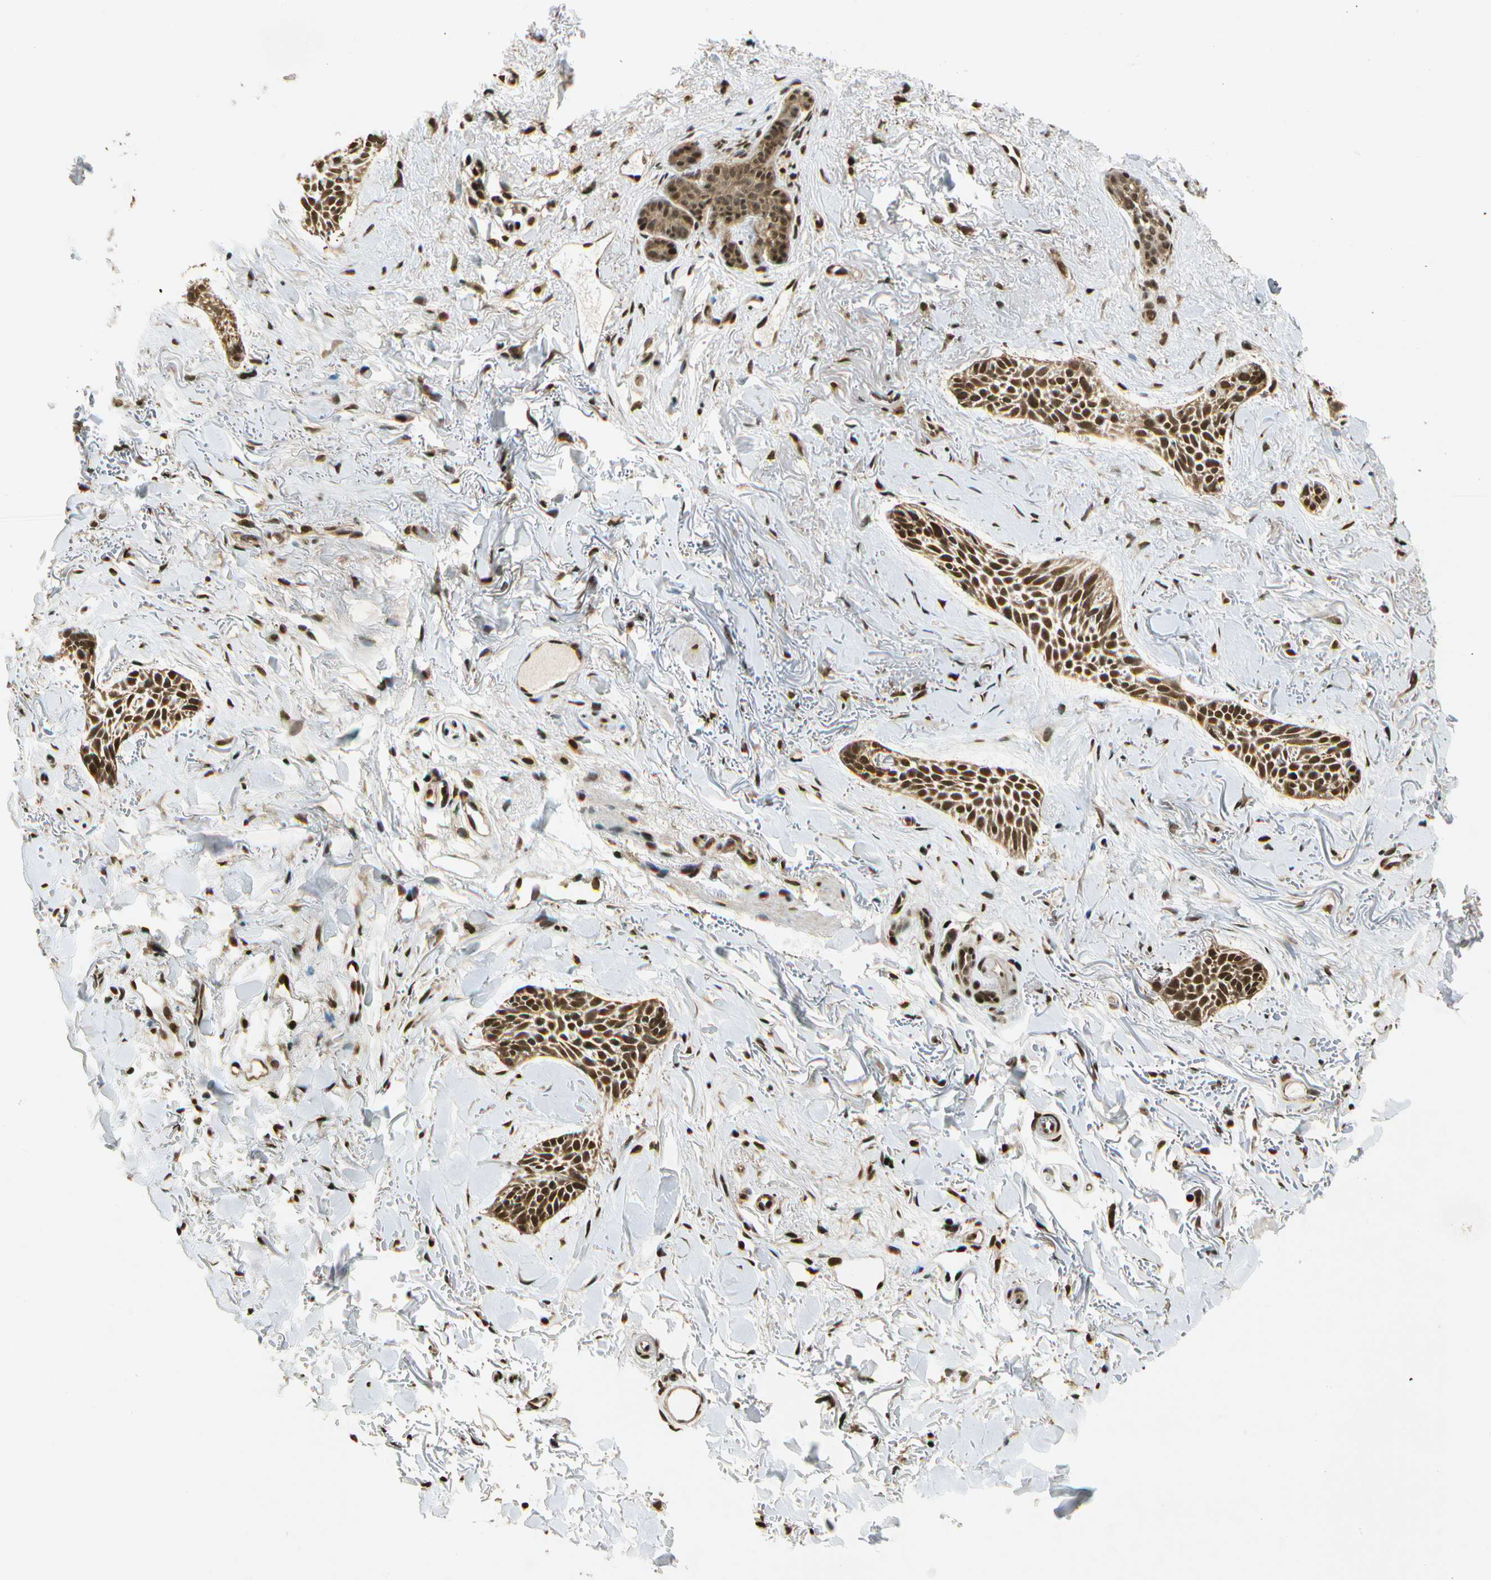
{"staining": {"intensity": "strong", "quantity": ">75%", "location": "cytoplasmic/membranous,nuclear"}, "tissue": "skin cancer", "cell_type": "Tumor cells", "image_type": "cancer", "snomed": [{"axis": "morphology", "description": "Normal tissue, NOS"}, {"axis": "morphology", "description": "Basal cell carcinoma"}, {"axis": "topography", "description": "Skin"}], "caption": "Basal cell carcinoma (skin) stained with a brown dye exhibits strong cytoplasmic/membranous and nuclear positive positivity in about >75% of tumor cells.", "gene": "EIF1AX", "patient": {"sex": "female", "age": 84}}